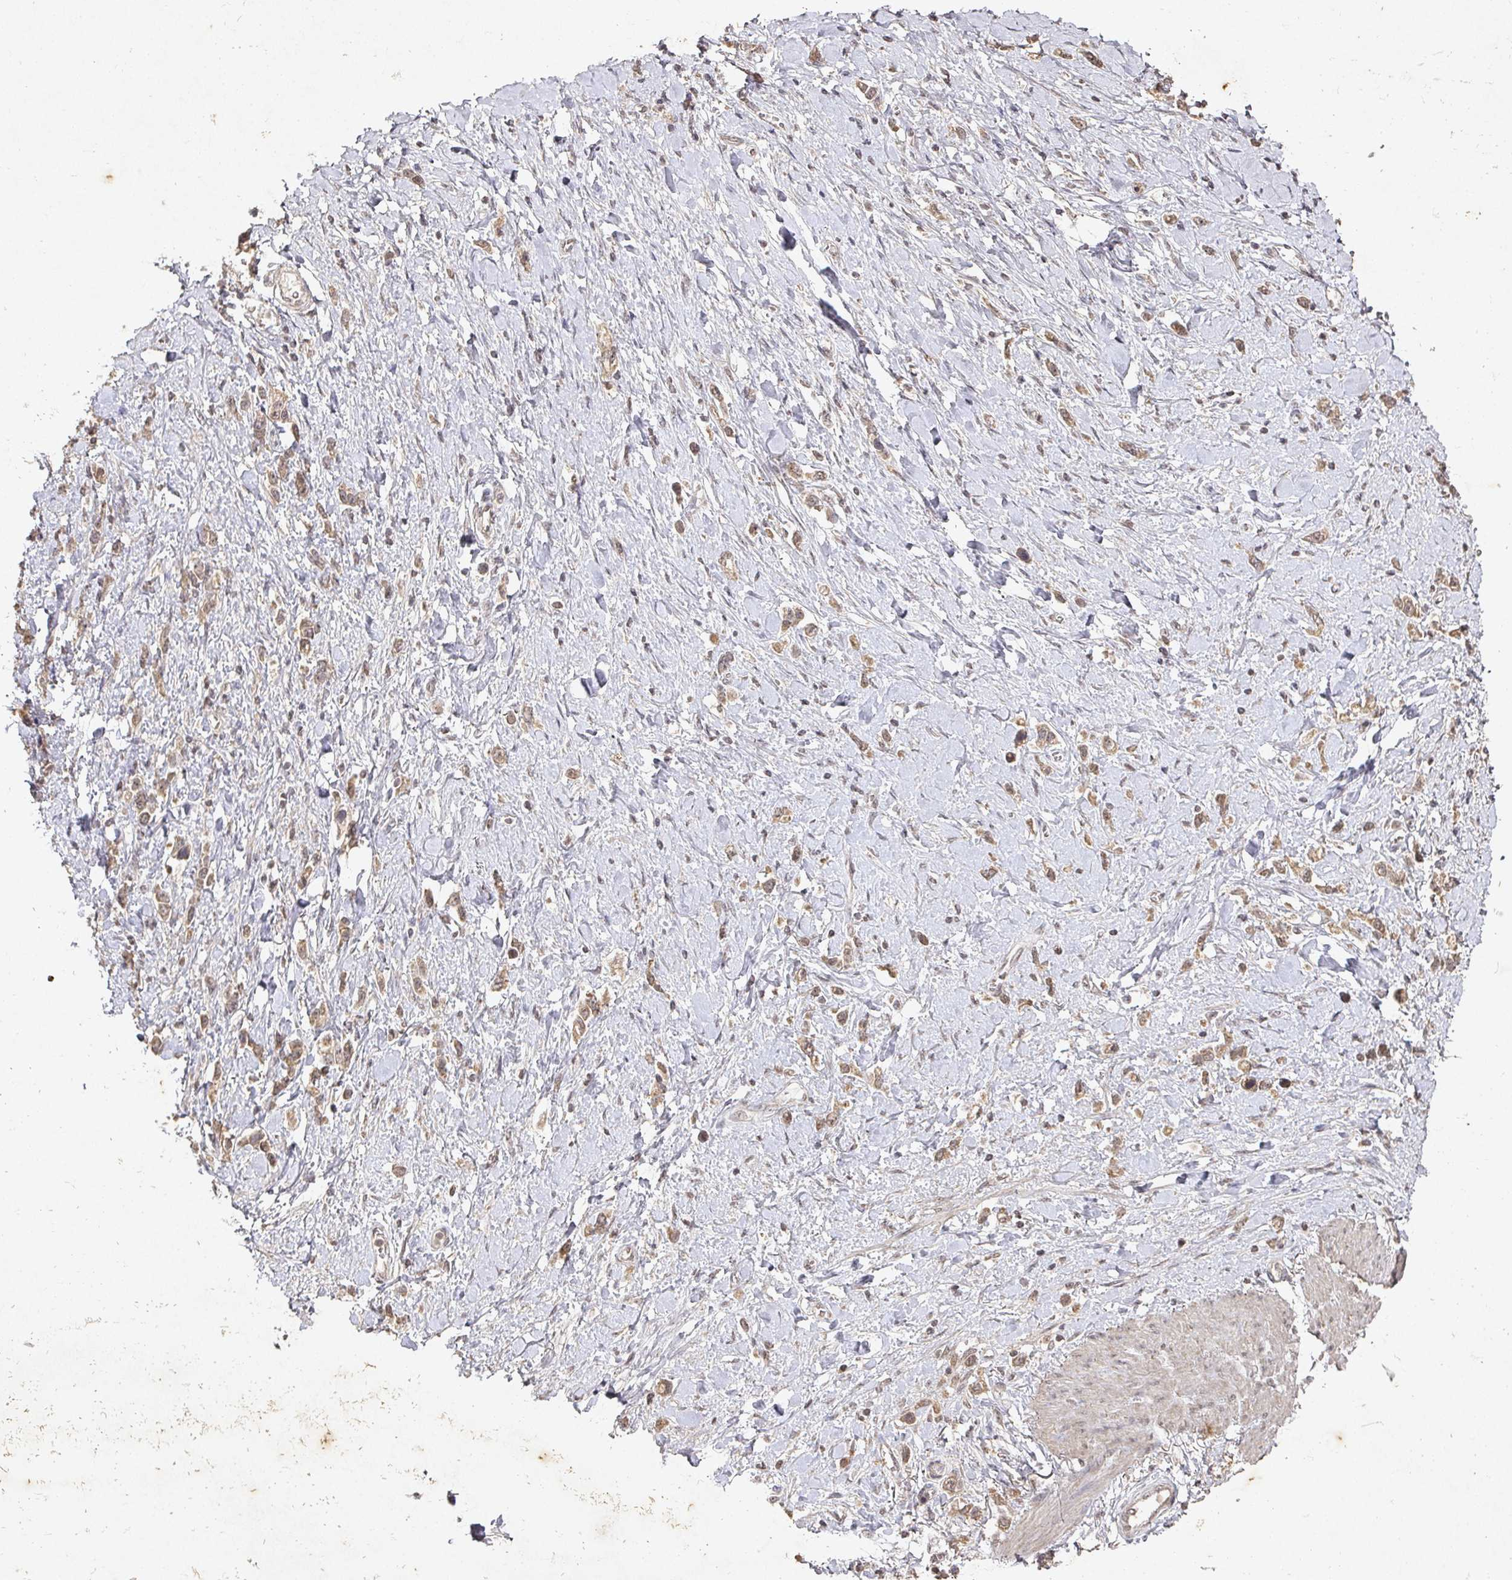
{"staining": {"intensity": "weak", "quantity": ">75%", "location": "cytoplasmic/membranous,nuclear"}, "tissue": "stomach cancer", "cell_type": "Tumor cells", "image_type": "cancer", "snomed": [{"axis": "morphology", "description": "Normal tissue, NOS"}, {"axis": "morphology", "description": "Adenocarcinoma, NOS"}, {"axis": "topography", "description": "Stomach, upper"}, {"axis": "topography", "description": "Stomach"}], "caption": "Protein expression analysis of human stomach cancer (adenocarcinoma) reveals weak cytoplasmic/membranous and nuclear staining in about >75% of tumor cells.", "gene": "CAPN5", "patient": {"sex": "female", "age": 65}}